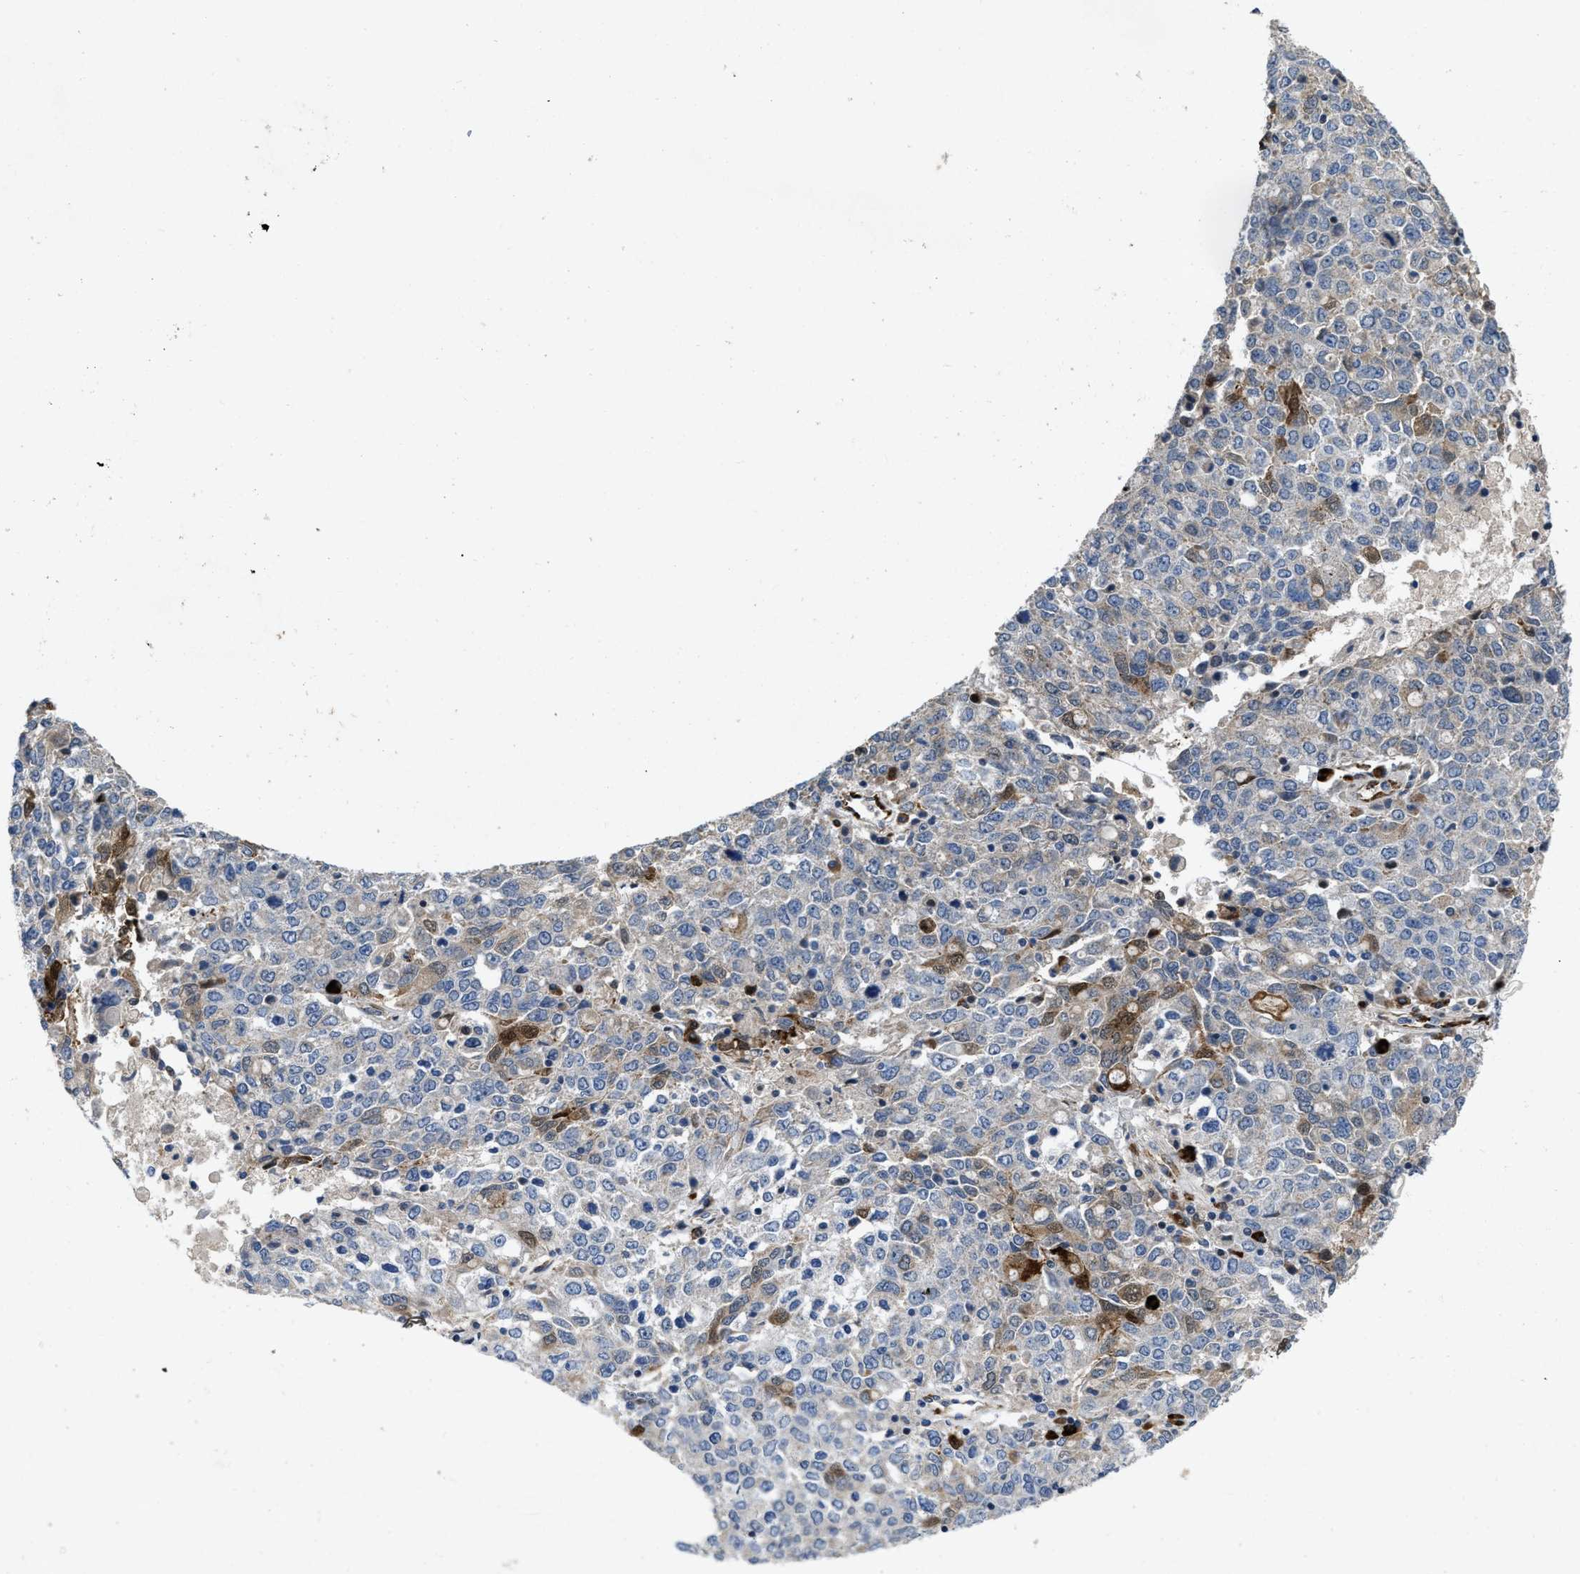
{"staining": {"intensity": "strong", "quantity": "<25%", "location": "cytoplasmic/membranous,nuclear"}, "tissue": "ovarian cancer", "cell_type": "Tumor cells", "image_type": "cancer", "snomed": [{"axis": "morphology", "description": "Carcinoma, endometroid"}, {"axis": "topography", "description": "Ovary"}], "caption": "Immunohistochemical staining of endometroid carcinoma (ovarian) displays medium levels of strong cytoplasmic/membranous and nuclear protein positivity in approximately <25% of tumor cells. The staining was performed using DAB, with brown indicating positive protein expression. Nuclei are stained blue with hematoxylin.", "gene": "HSPA12B", "patient": {"sex": "female", "age": 62}}